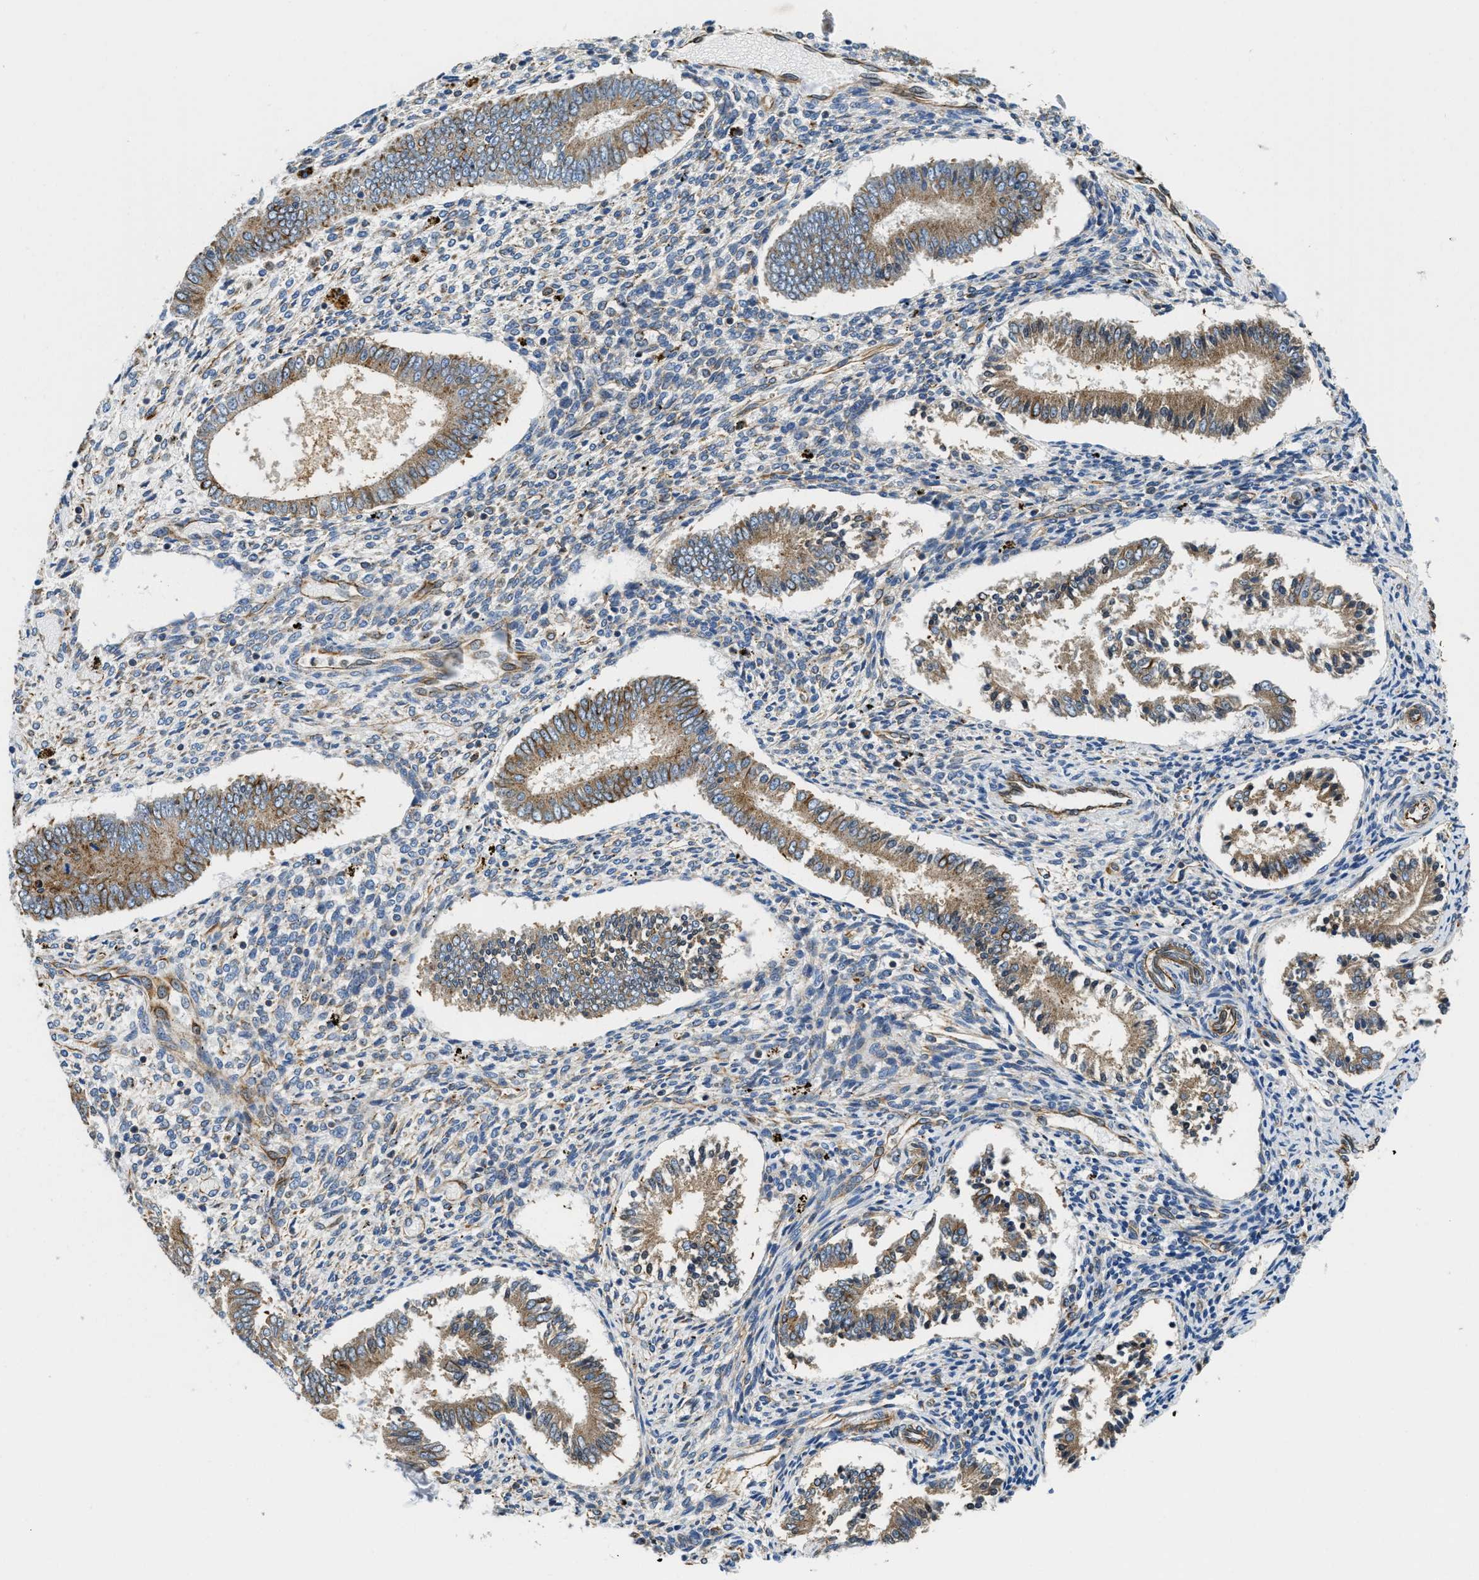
{"staining": {"intensity": "weak", "quantity": "<25%", "location": "cytoplasmic/membranous"}, "tissue": "endometrium", "cell_type": "Cells in endometrial stroma", "image_type": "normal", "snomed": [{"axis": "morphology", "description": "Normal tissue, NOS"}, {"axis": "topography", "description": "Endometrium"}], "caption": "Immunohistochemistry image of benign endometrium: endometrium stained with DAB displays no significant protein positivity in cells in endometrial stroma. (Immunohistochemistry (ihc), brightfield microscopy, high magnification).", "gene": "HSD17B12", "patient": {"sex": "female", "age": 42}}